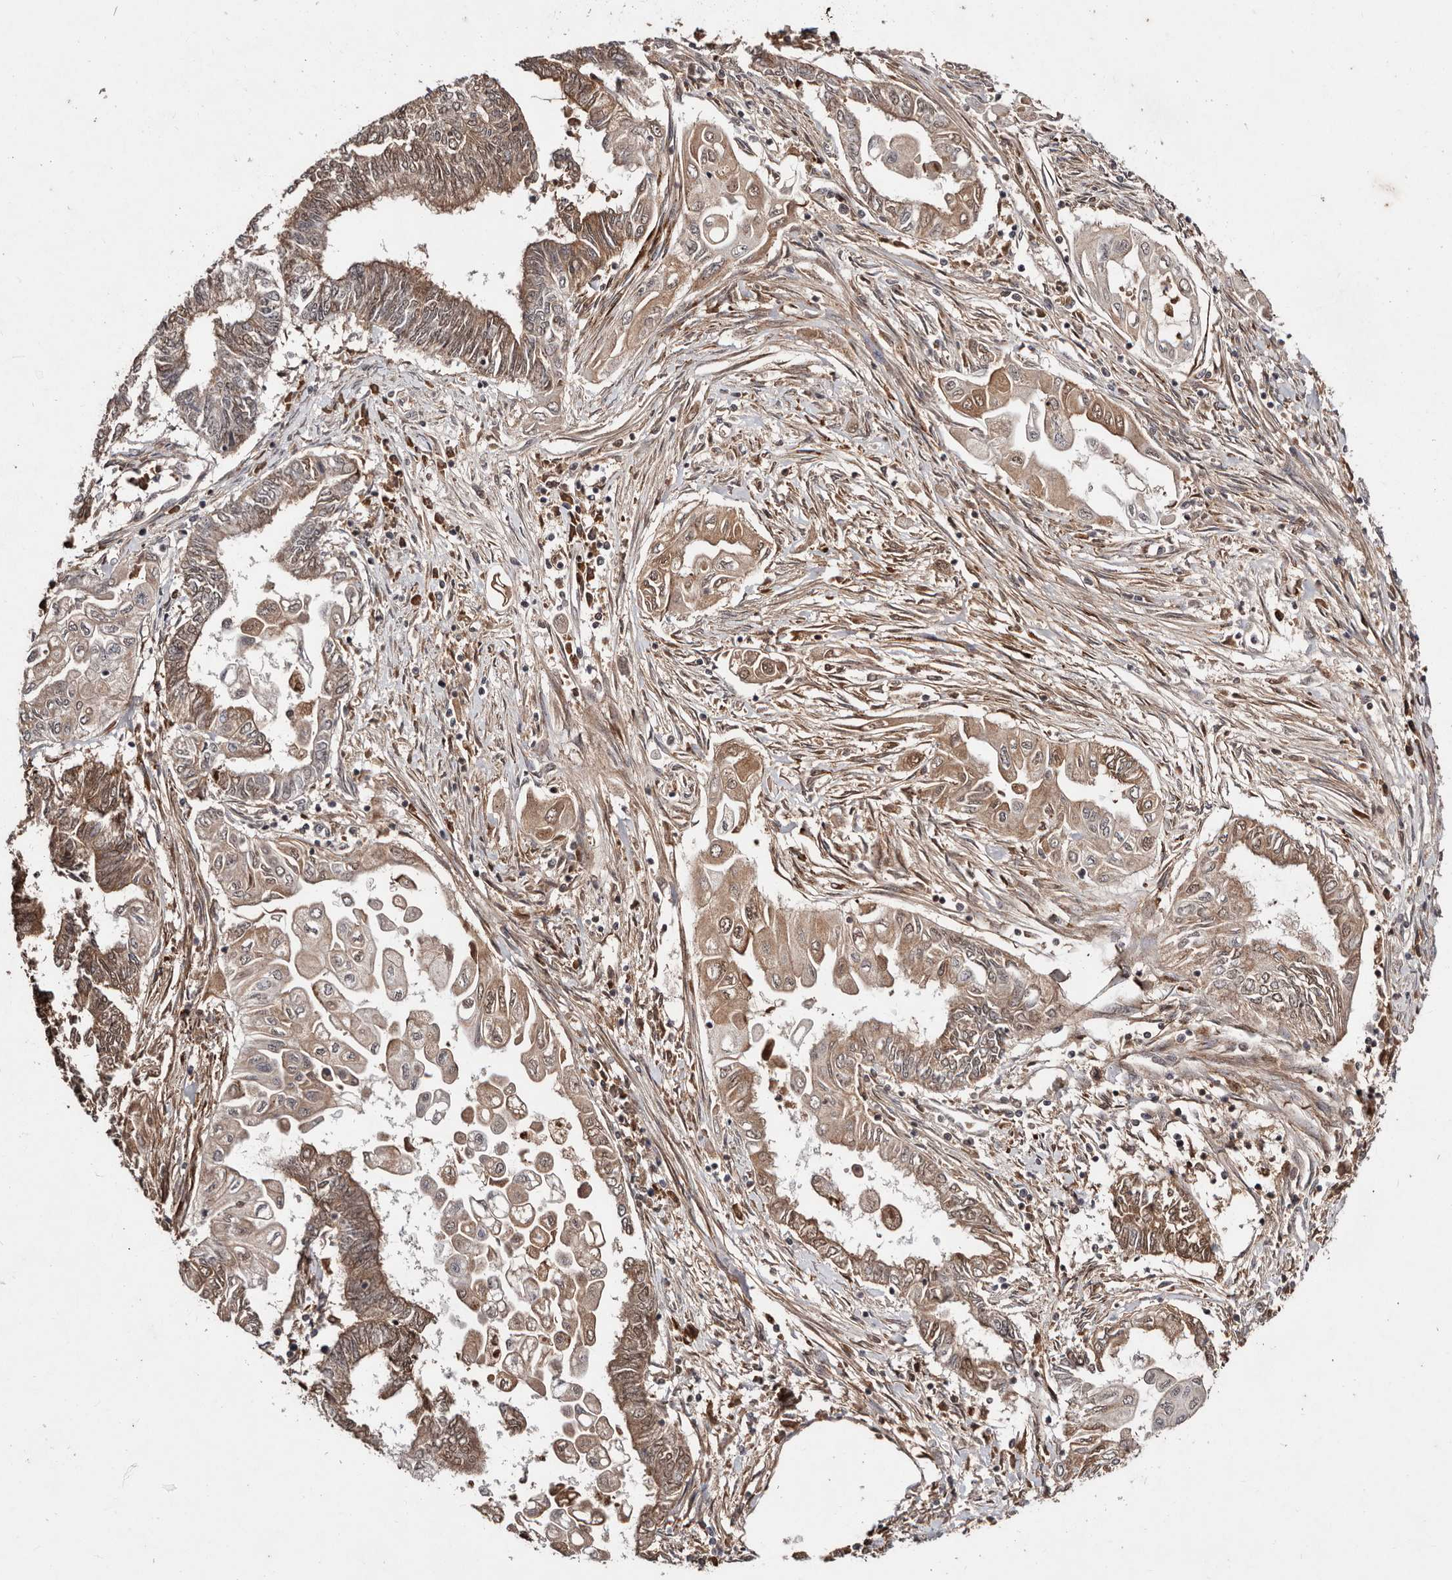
{"staining": {"intensity": "moderate", "quantity": ">75%", "location": "cytoplasmic/membranous,nuclear"}, "tissue": "endometrial cancer", "cell_type": "Tumor cells", "image_type": "cancer", "snomed": [{"axis": "morphology", "description": "Adenocarcinoma, NOS"}, {"axis": "topography", "description": "Uterus"}, {"axis": "topography", "description": "Endometrium"}], "caption": "Brown immunohistochemical staining in endometrial adenocarcinoma demonstrates moderate cytoplasmic/membranous and nuclear staining in about >75% of tumor cells. (DAB = brown stain, brightfield microscopy at high magnification).", "gene": "BICRAL", "patient": {"sex": "female", "age": 70}}